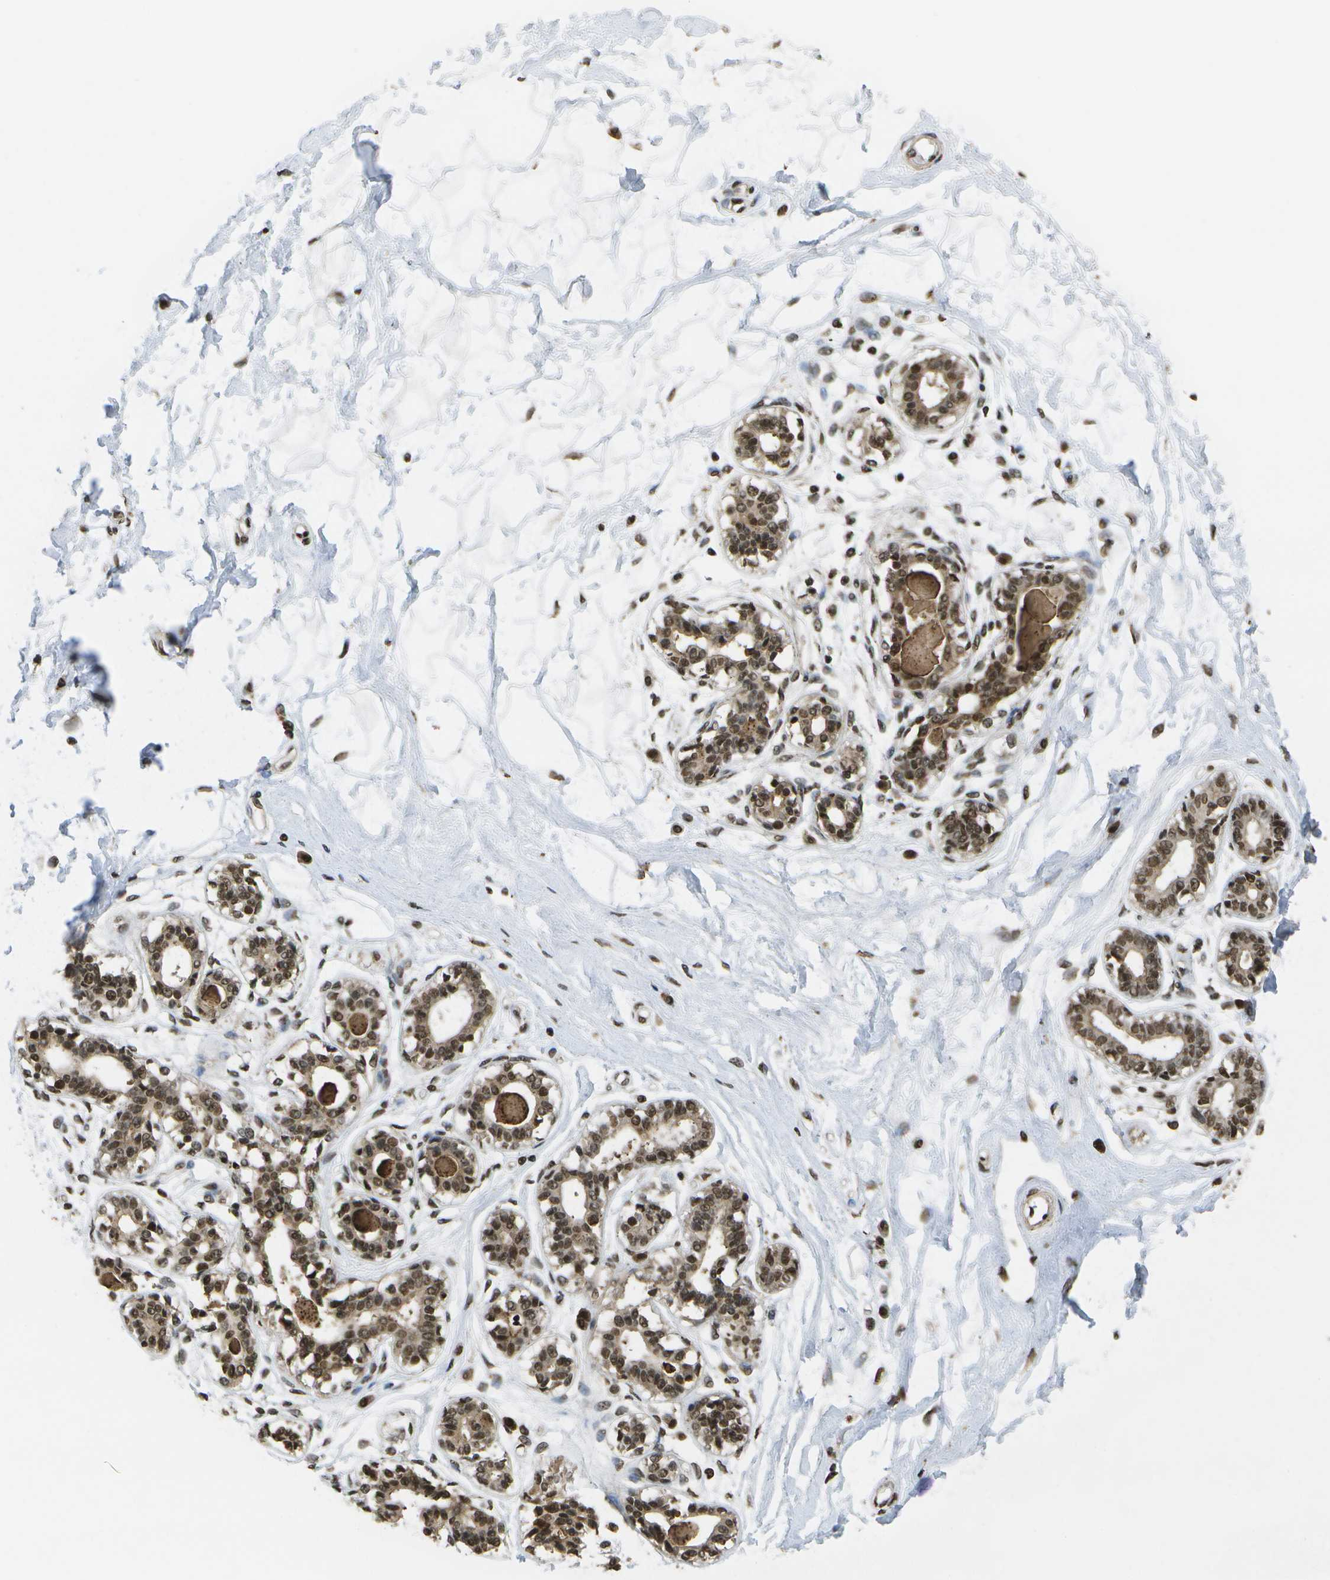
{"staining": {"intensity": "moderate", "quantity": ">75%", "location": "nuclear"}, "tissue": "breast", "cell_type": "Adipocytes", "image_type": "normal", "snomed": [{"axis": "morphology", "description": "Normal tissue, NOS"}, {"axis": "topography", "description": "Breast"}], "caption": "Immunohistochemistry (IHC) micrograph of benign breast: human breast stained using IHC exhibits medium levels of moderate protein expression localized specifically in the nuclear of adipocytes, appearing as a nuclear brown color.", "gene": "SPEN", "patient": {"sex": "female", "age": 45}}